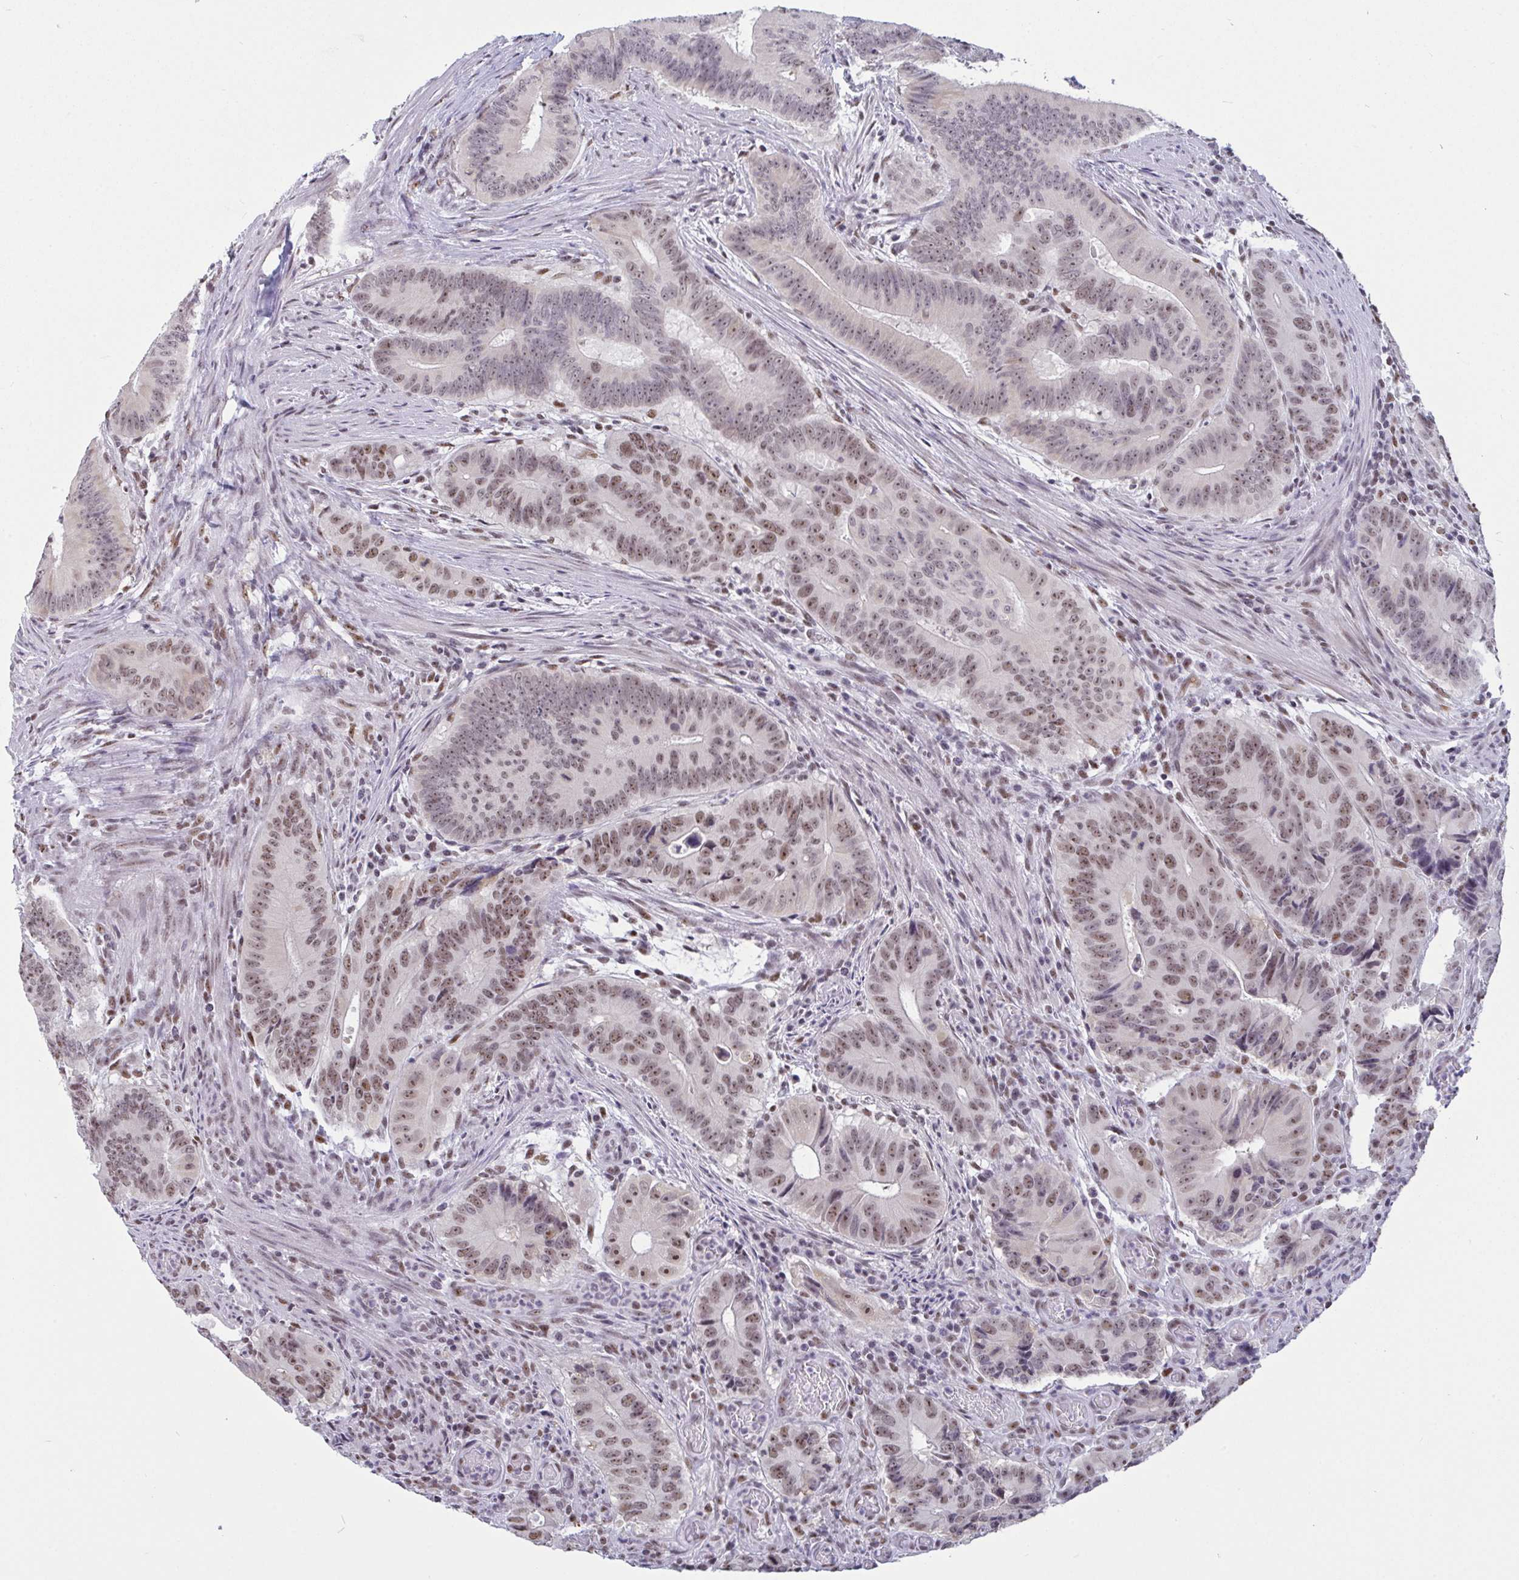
{"staining": {"intensity": "moderate", "quantity": "25%-75%", "location": "nuclear"}, "tissue": "colorectal cancer", "cell_type": "Tumor cells", "image_type": "cancer", "snomed": [{"axis": "morphology", "description": "Adenocarcinoma, NOS"}, {"axis": "topography", "description": "Colon"}], "caption": "A brown stain shows moderate nuclear positivity of a protein in human colorectal cancer (adenocarcinoma) tumor cells.", "gene": "SUPT16H", "patient": {"sex": "male", "age": 62}}